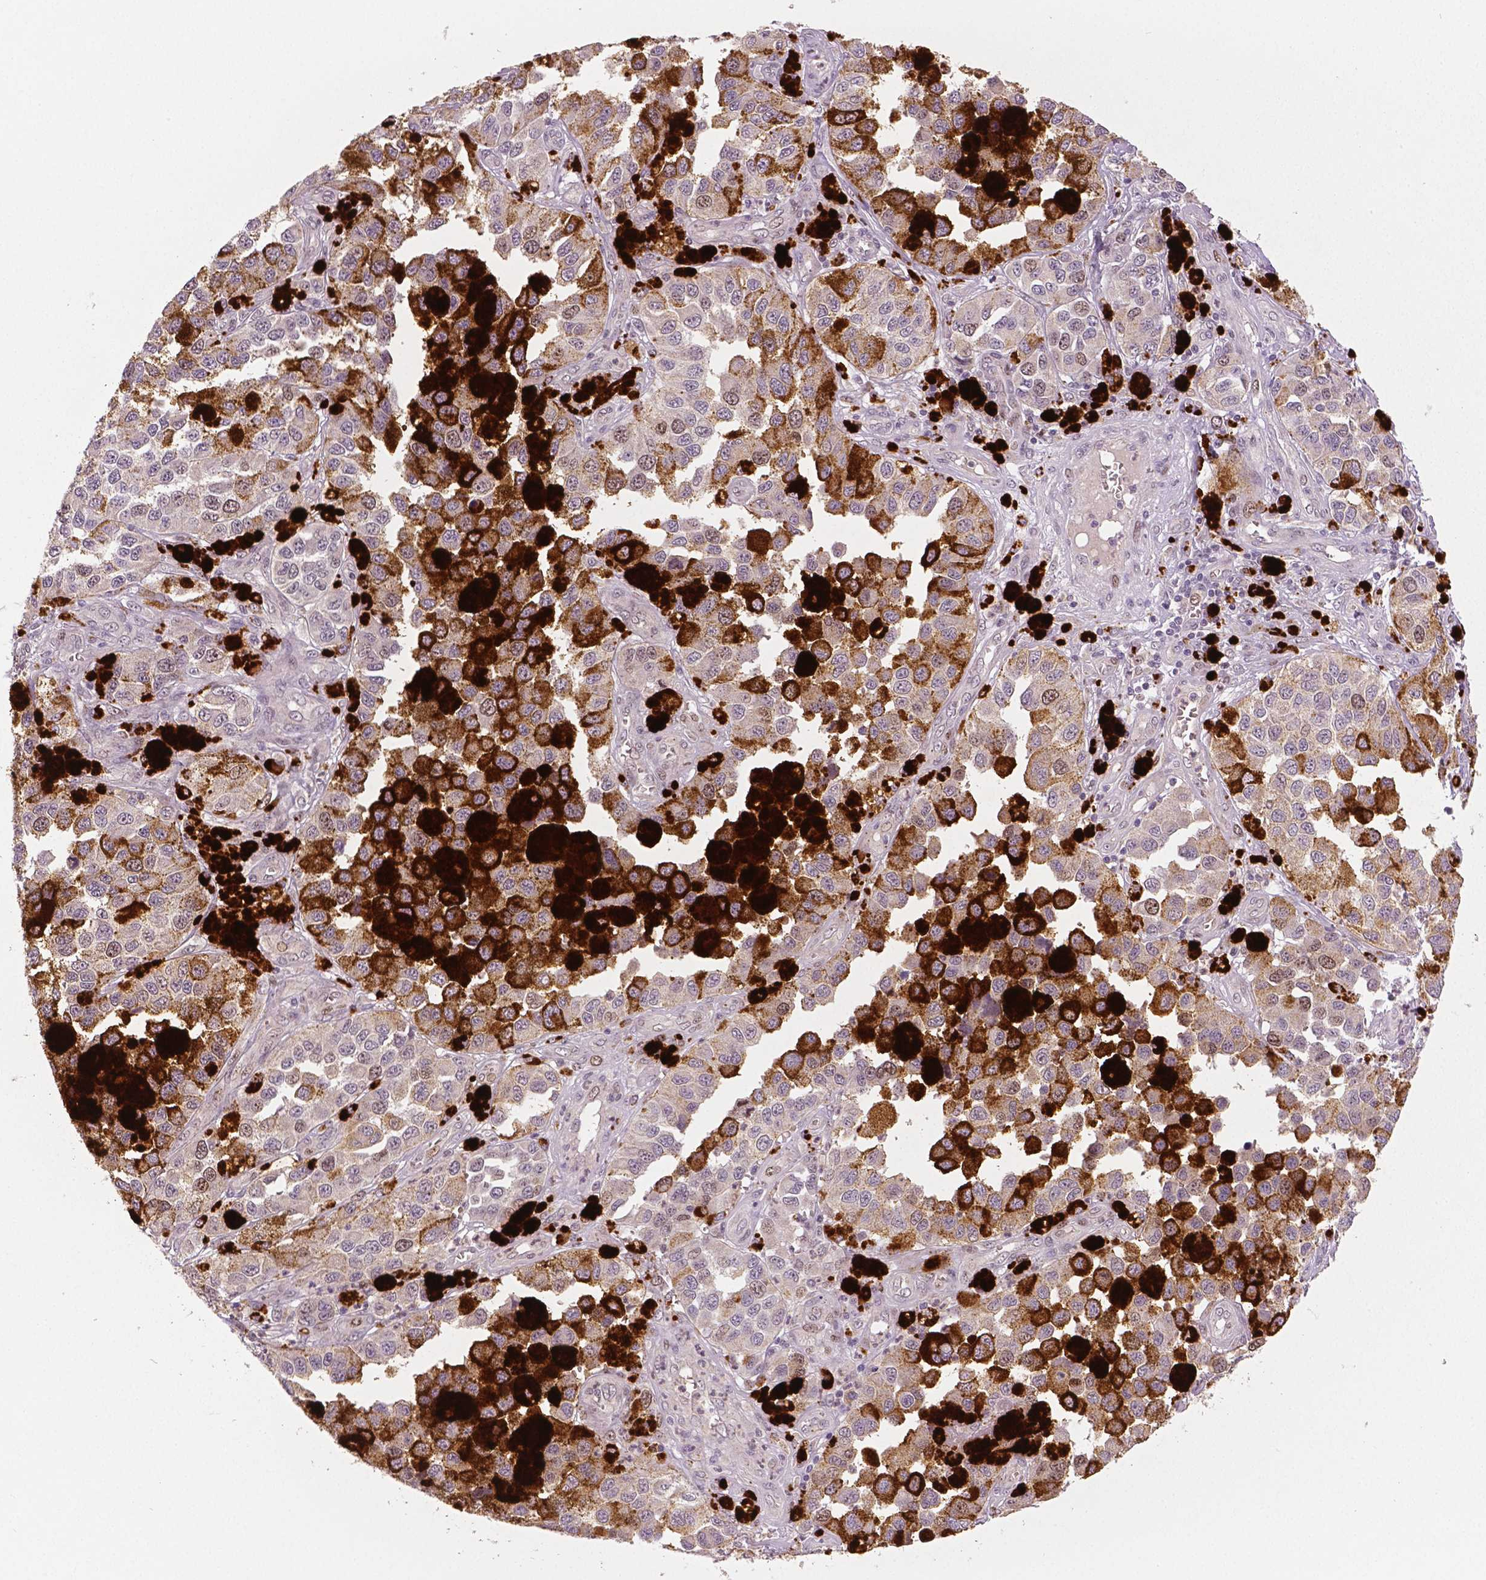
{"staining": {"intensity": "moderate", "quantity": "25%-75%", "location": "nuclear"}, "tissue": "melanoma", "cell_type": "Tumor cells", "image_type": "cancer", "snomed": [{"axis": "morphology", "description": "Malignant melanoma, NOS"}, {"axis": "topography", "description": "Skin"}], "caption": "Brown immunohistochemical staining in human melanoma exhibits moderate nuclear expression in about 25%-75% of tumor cells.", "gene": "MKI67", "patient": {"sex": "female", "age": 58}}